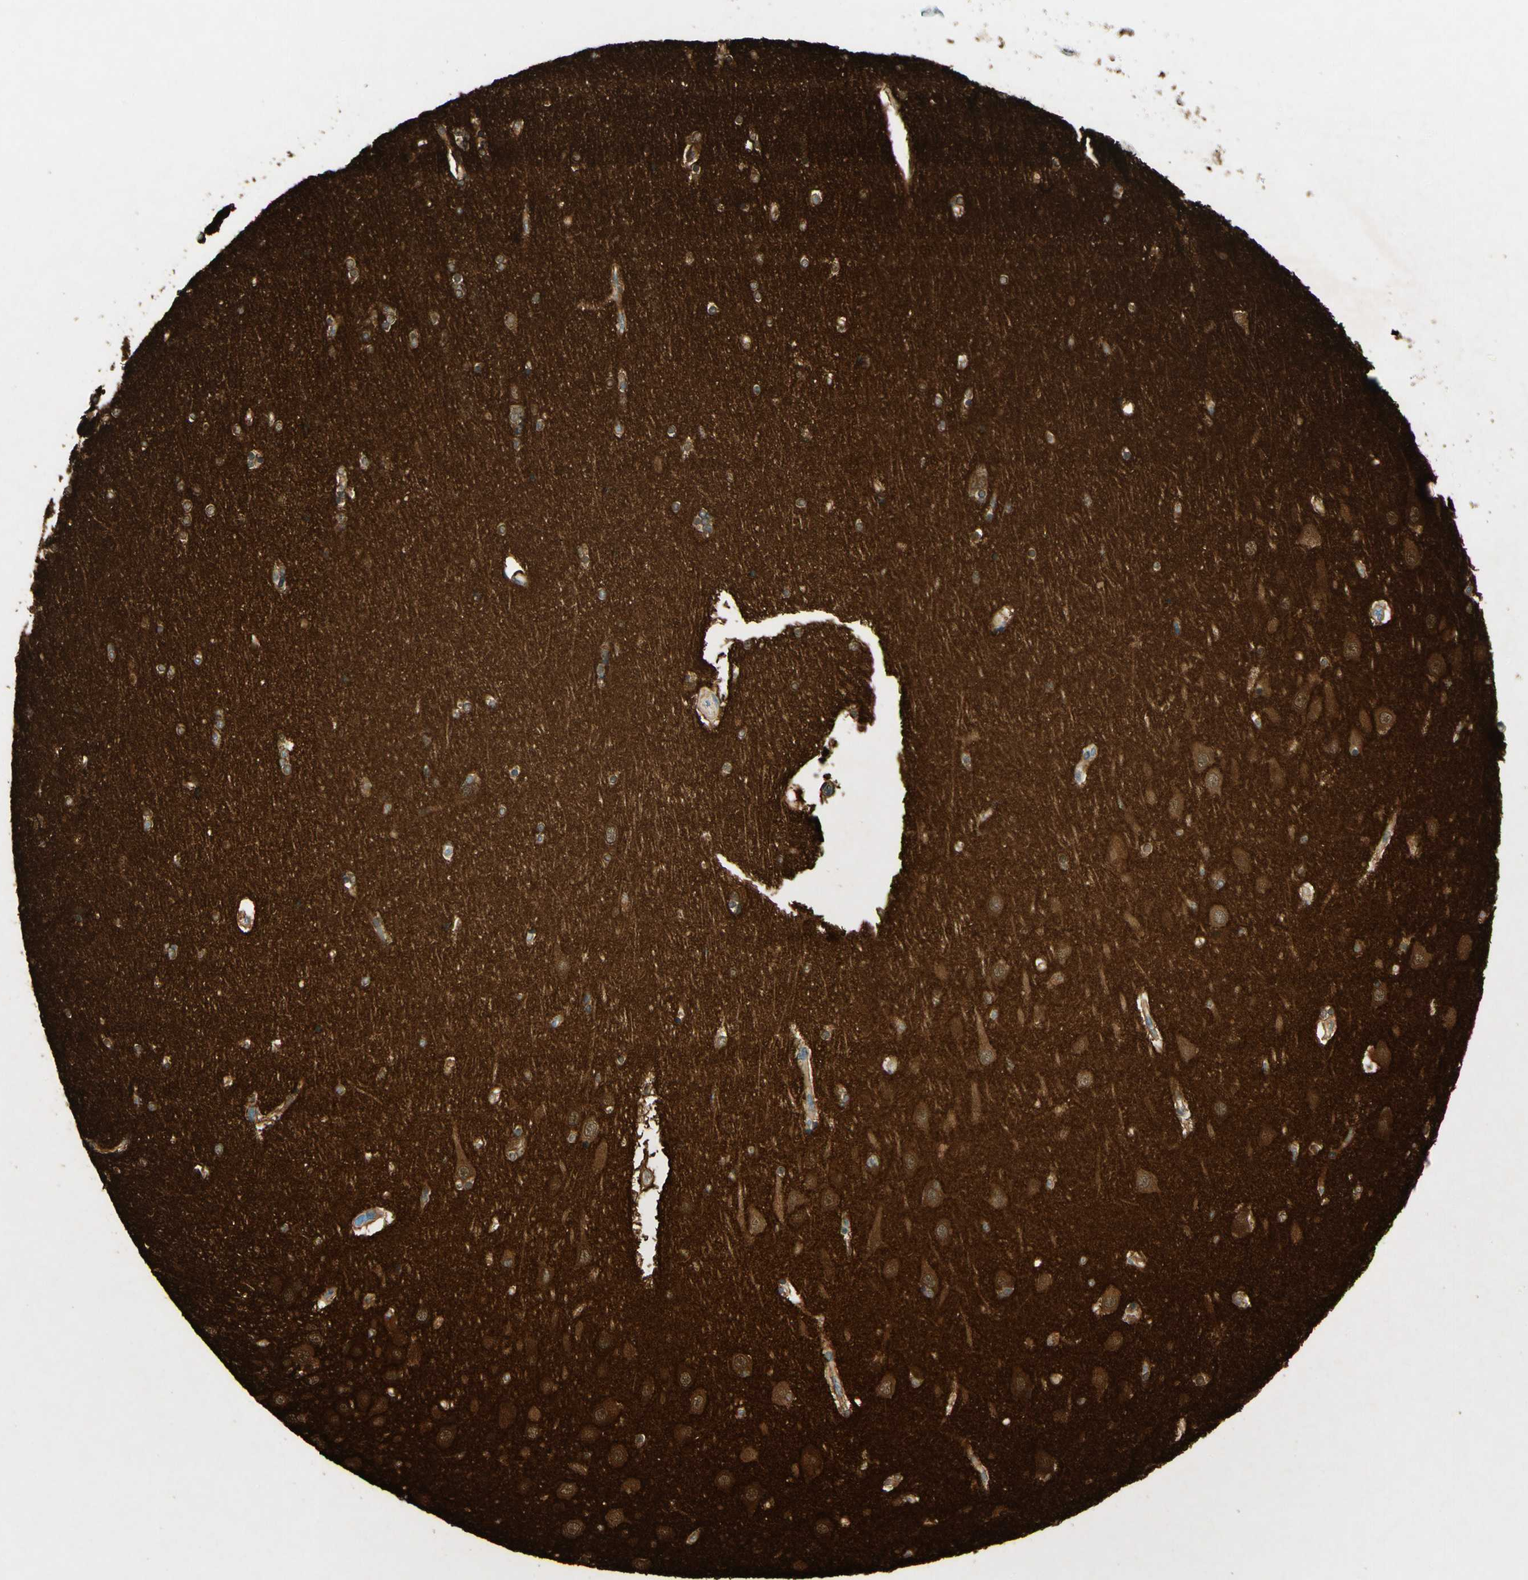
{"staining": {"intensity": "moderate", "quantity": ">75%", "location": "cytoplasmic/membranous"}, "tissue": "hippocampus", "cell_type": "Glial cells", "image_type": "normal", "snomed": [{"axis": "morphology", "description": "Normal tissue, NOS"}, {"axis": "topography", "description": "Hippocampus"}], "caption": "IHC image of normal hippocampus stained for a protein (brown), which reveals medium levels of moderate cytoplasmic/membranous positivity in approximately >75% of glial cells.", "gene": "AMPH", "patient": {"sex": "female", "age": 54}}